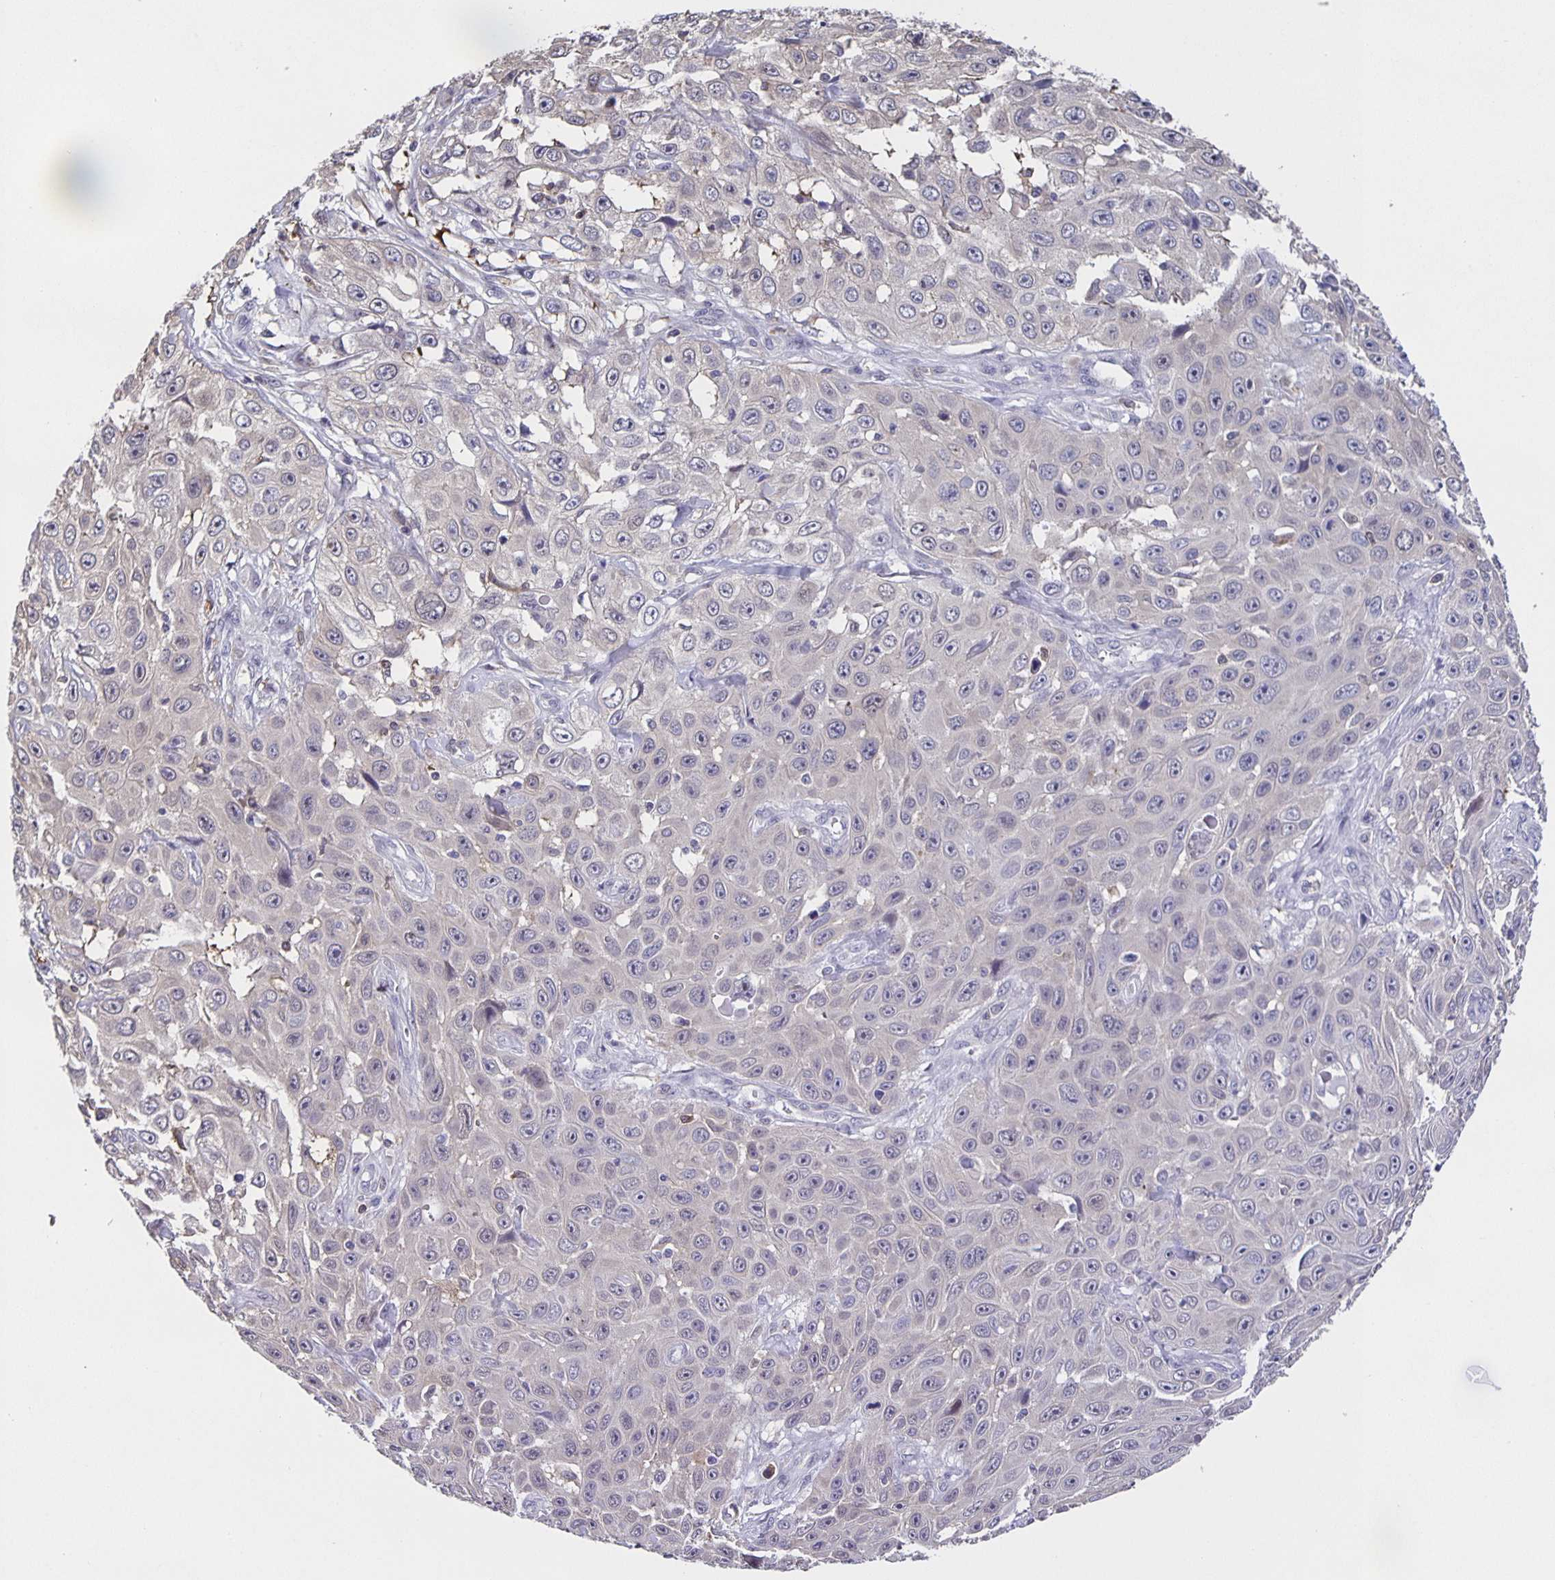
{"staining": {"intensity": "negative", "quantity": "none", "location": "none"}, "tissue": "skin cancer", "cell_type": "Tumor cells", "image_type": "cancer", "snomed": [{"axis": "morphology", "description": "Squamous cell carcinoma, NOS"}, {"axis": "topography", "description": "Skin"}], "caption": "DAB (3,3'-diaminobenzidine) immunohistochemical staining of skin squamous cell carcinoma shows no significant expression in tumor cells.", "gene": "MARCHF6", "patient": {"sex": "male", "age": 82}}